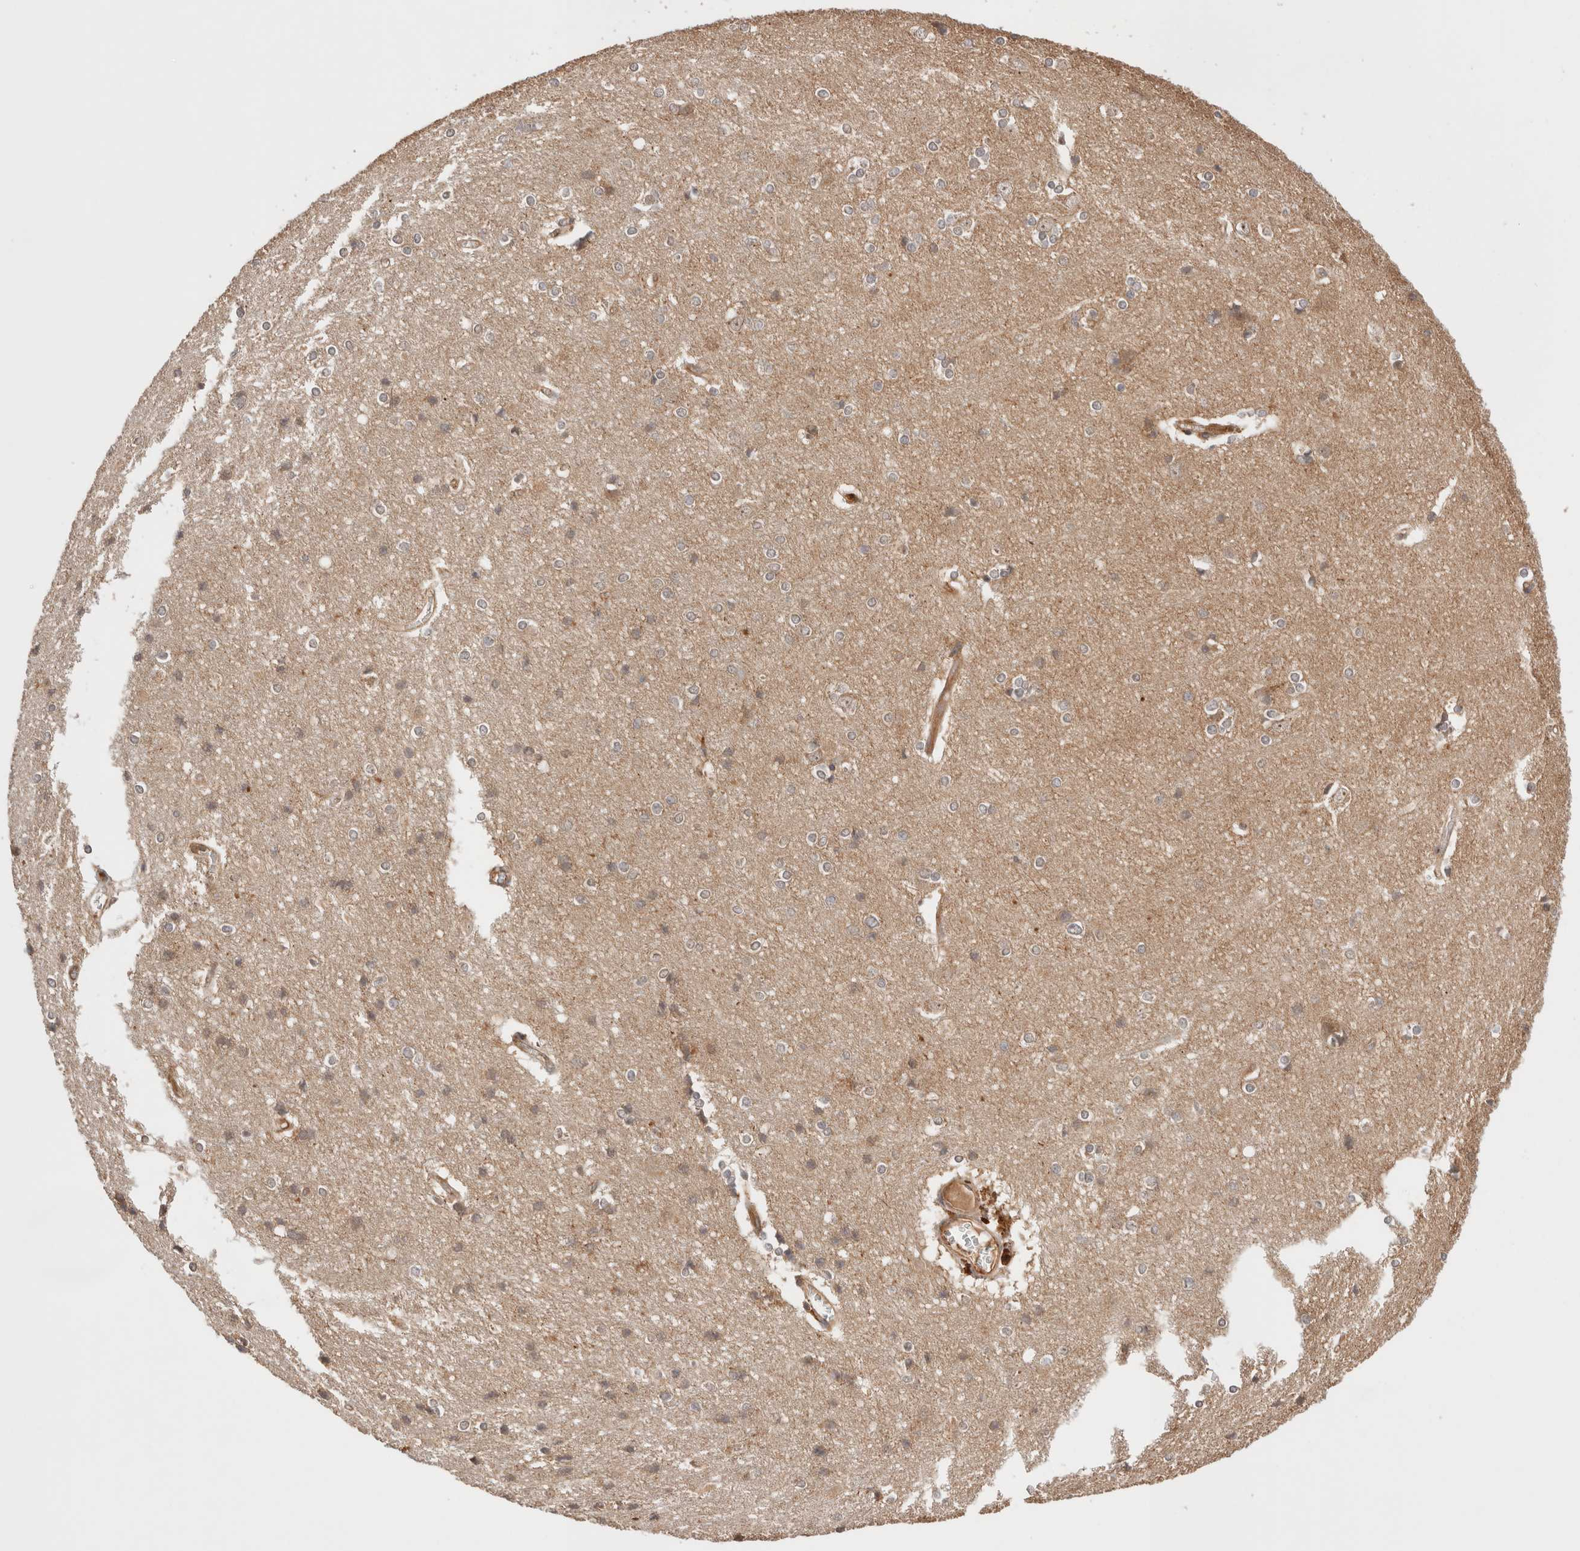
{"staining": {"intensity": "moderate", "quantity": ">75%", "location": "cytoplasmic/membranous"}, "tissue": "cerebral cortex", "cell_type": "Endothelial cells", "image_type": "normal", "snomed": [{"axis": "morphology", "description": "Normal tissue, NOS"}, {"axis": "topography", "description": "Cerebral cortex"}], "caption": "Human cerebral cortex stained for a protein (brown) shows moderate cytoplasmic/membranous positive staining in about >75% of endothelial cells.", "gene": "SIKE1", "patient": {"sex": "male", "age": 54}}